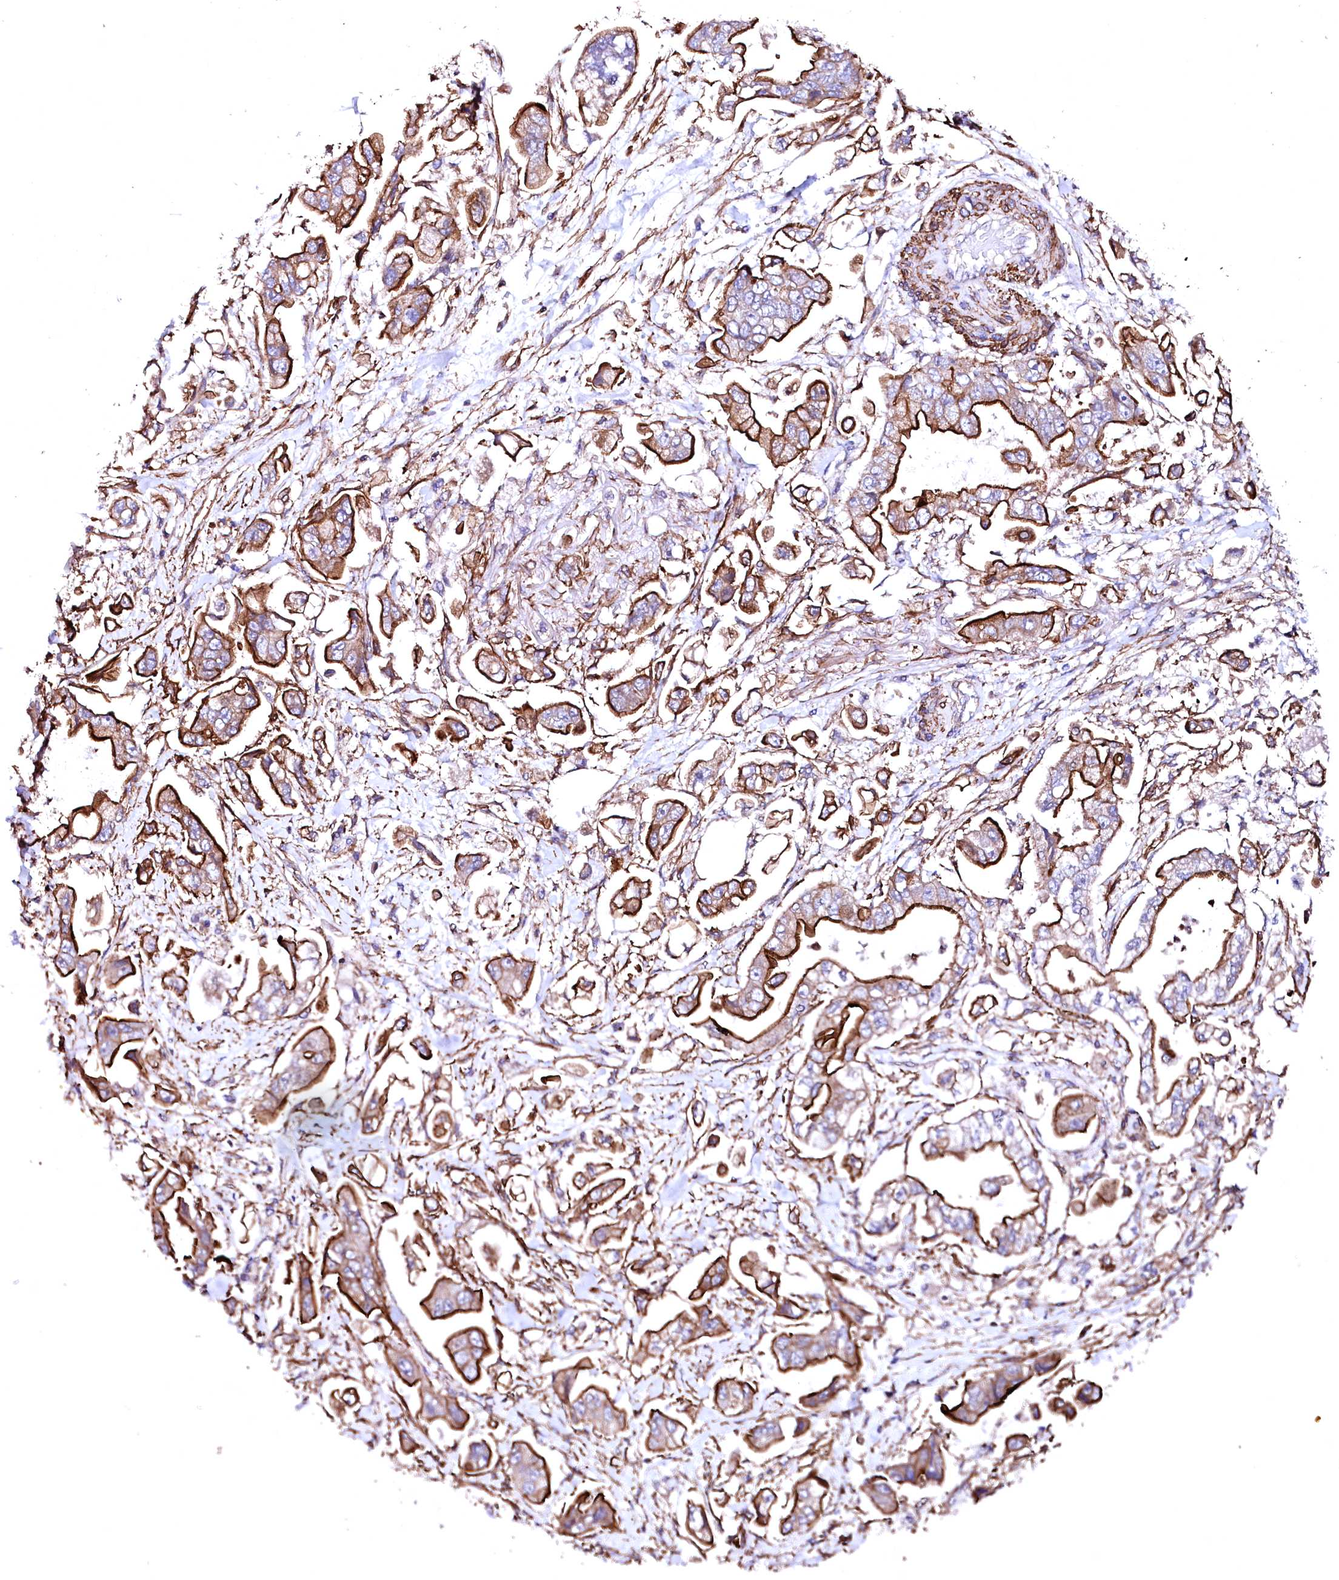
{"staining": {"intensity": "strong", "quantity": ">75%", "location": "cytoplasmic/membranous"}, "tissue": "stomach cancer", "cell_type": "Tumor cells", "image_type": "cancer", "snomed": [{"axis": "morphology", "description": "Adenocarcinoma, NOS"}, {"axis": "topography", "description": "Stomach"}], "caption": "An immunohistochemistry (IHC) micrograph of neoplastic tissue is shown. Protein staining in brown highlights strong cytoplasmic/membranous positivity in stomach cancer (adenocarcinoma) within tumor cells.", "gene": "GPR176", "patient": {"sex": "male", "age": 62}}